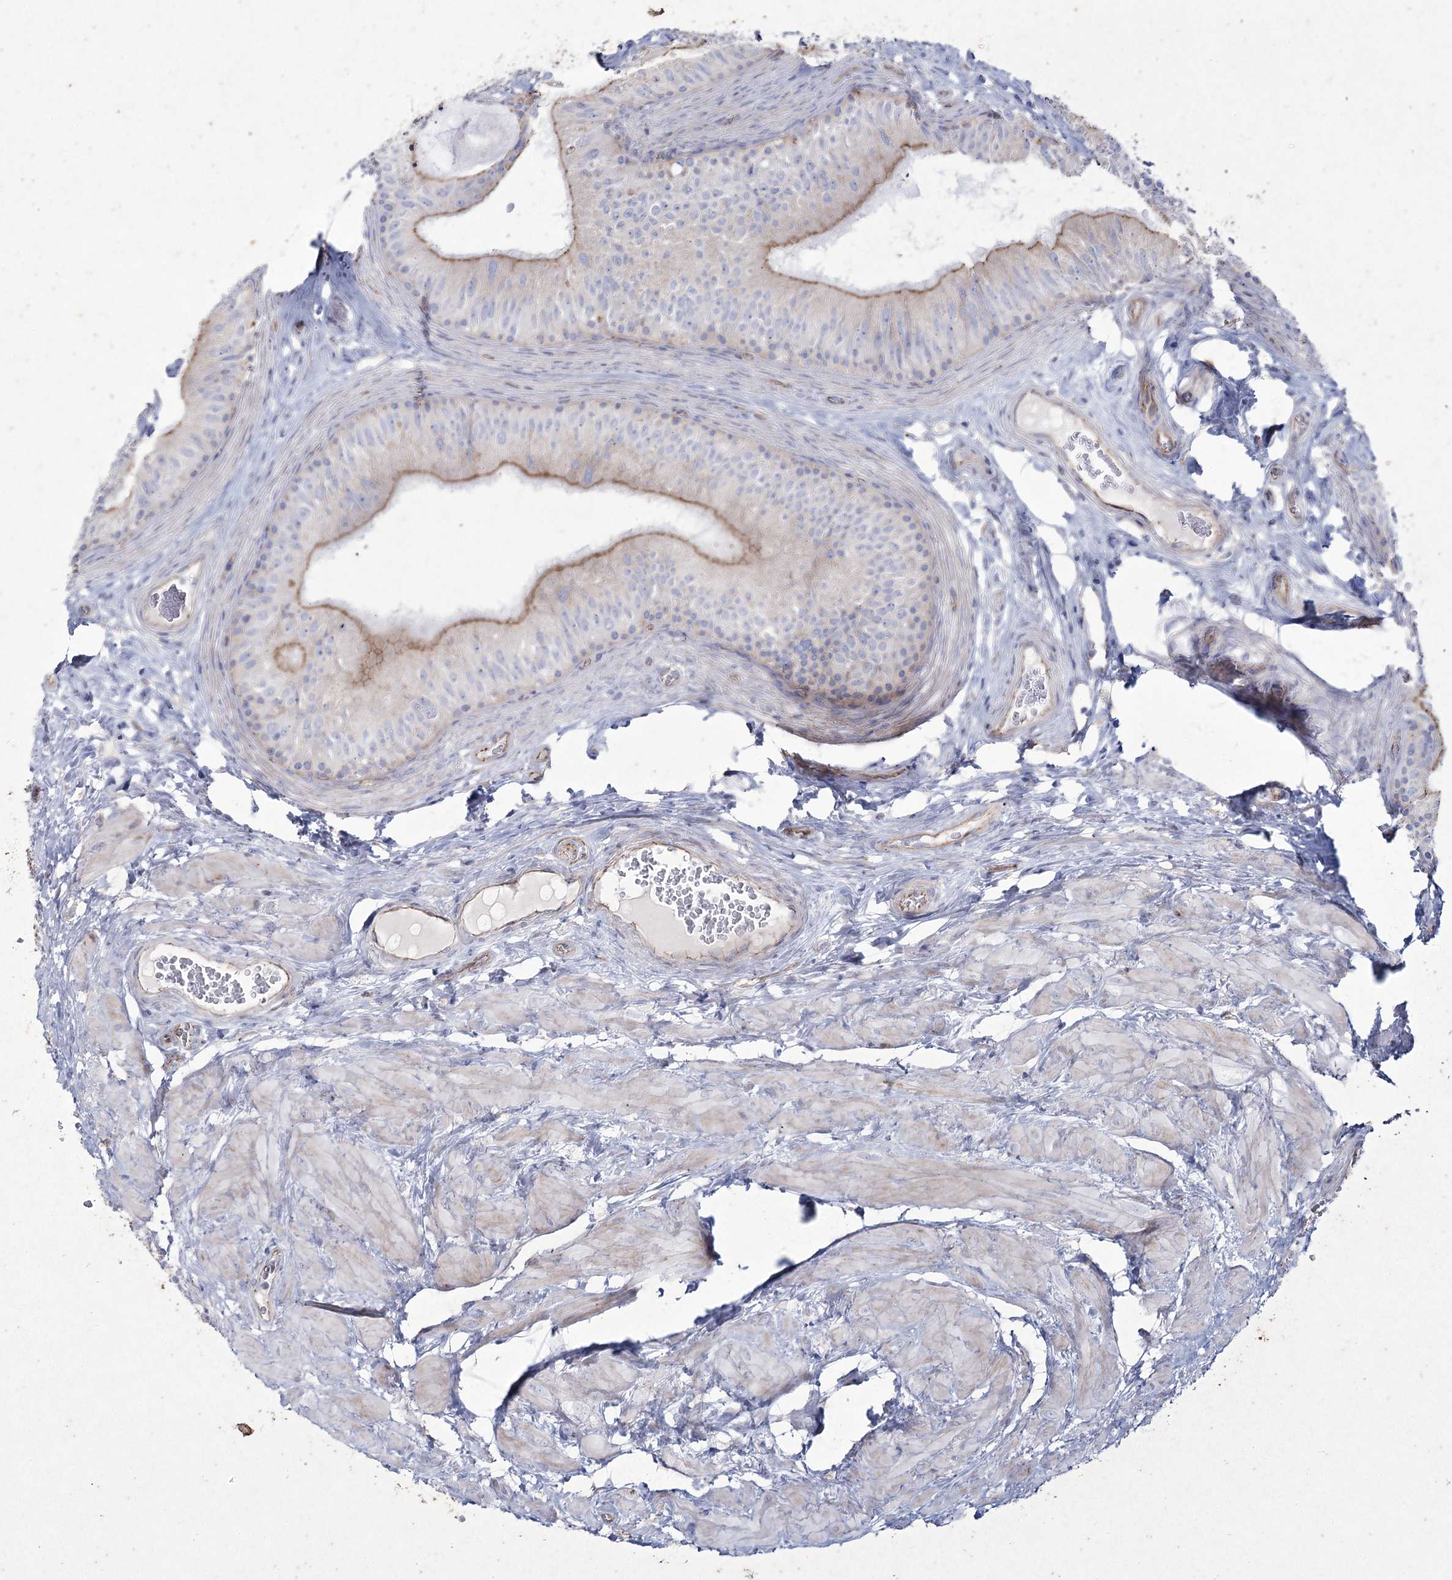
{"staining": {"intensity": "moderate", "quantity": ">75%", "location": "cytoplasmic/membranous"}, "tissue": "epididymis", "cell_type": "Glandular cells", "image_type": "normal", "snomed": [{"axis": "morphology", "description": "Normal tissue, NOS"}, {"axis": "topography", "description": "Epididymis"}], "caption": "DAB immunohistochemical staining of normal human epididymis demonstrates moderate cytoplasmic/membranous protein expression in approximately >75% of glandular cells. (Stains: DAB in brown, nuclei in blue, Microscopy: brightfield microscopy at high magnification).", "gene": "LDLRAD3", "patient": {"sex": "male", "age": 46}}